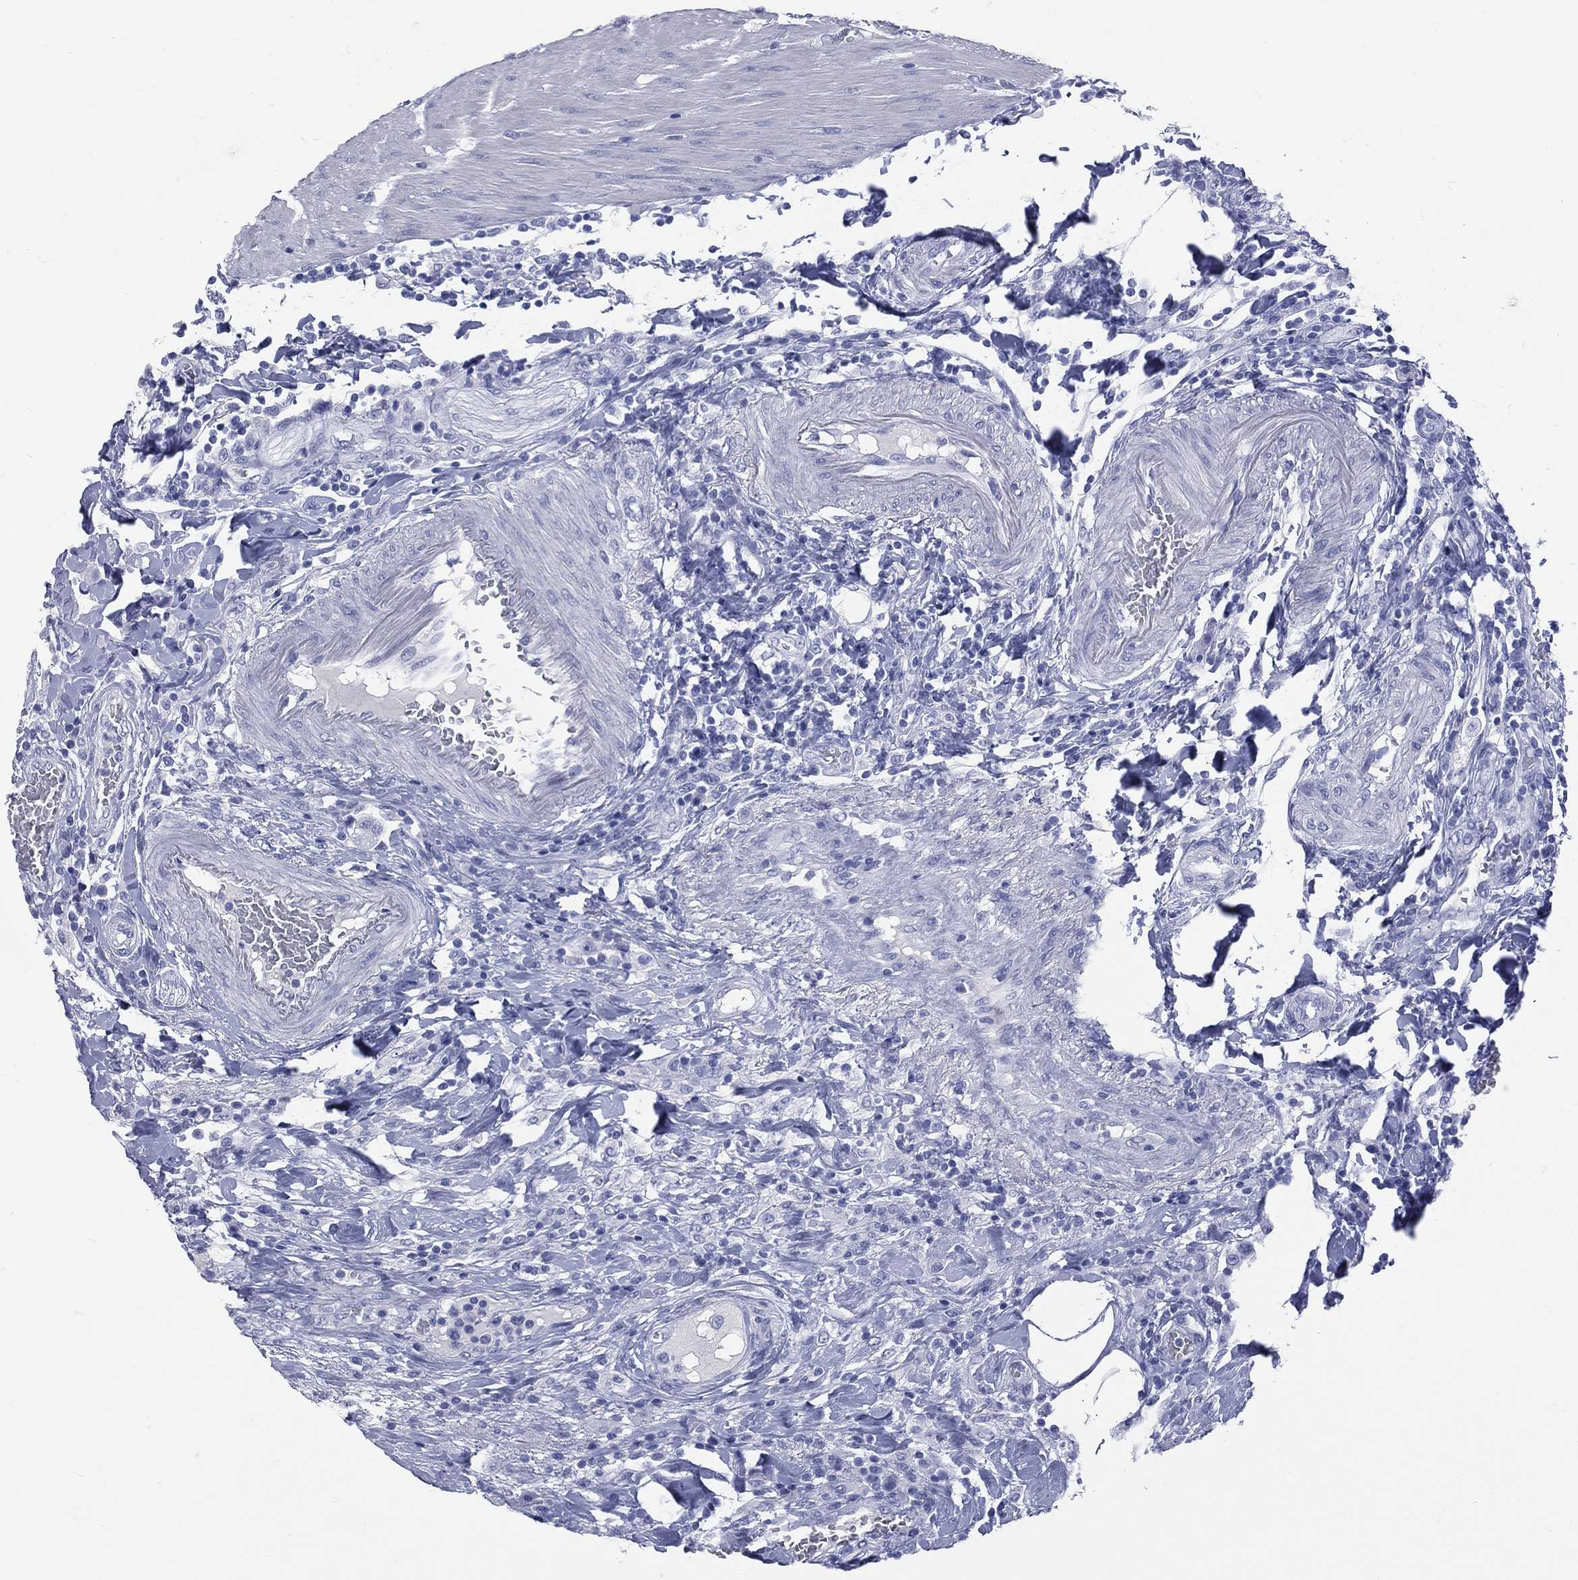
{"staining": {"intensity": "negative", "quantity": "none", "location": "none"}, "tissue": "colorectal cancer", "cell_type": "Tumor cells", "image_type": "cancer", "snomed": [{"axis": "morphology", "description": "Adenocarcinoma, NOS"}, {"axis": "topography", "description": "Colon"}], "caption": "Immunohistochemical staining of colorectal cancer displays no significant expression in tumor cells.", "gene": "CYLC1", "patient": {"sex": "female", "age": 48}}